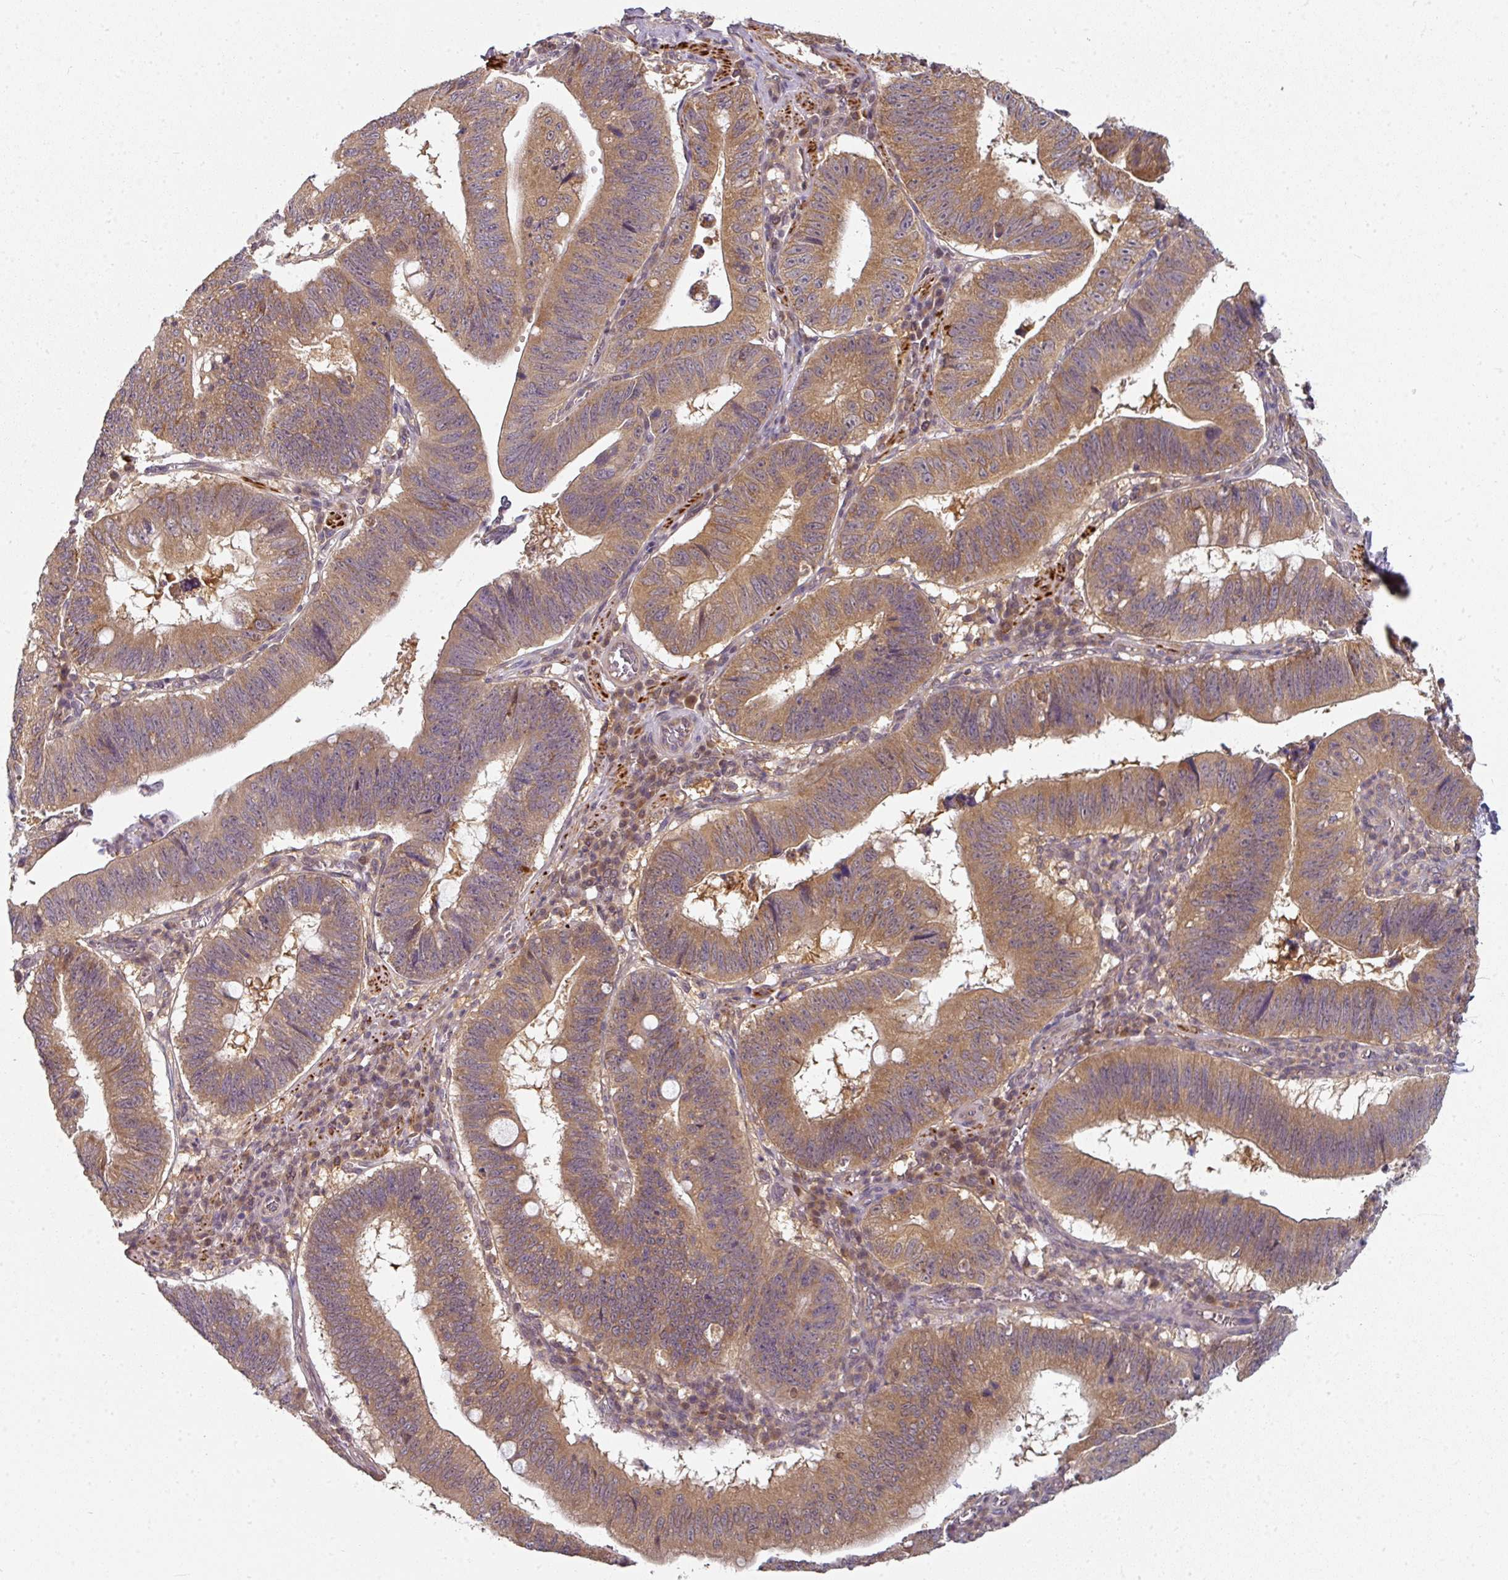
{"staining": {"intensity": "moderate", "quantity": ">75%", "location": "cytoplasmic/membranous"}, "tissue": "stomach cancer", "cell_type": "Tumor cells", "image_type": "cancer", "snomed": [{"axis": "morphology", "description": "Adenocarcinoma, NOS"}, {"axis": "topography", "description": "Stomach"}], "caption": "Stomach cancer stained with immunohistochemistry (IHC) displays moderate cytoplasmic/membranous expression in about >75% of tumor cells. (DAB (3,3'-diaminobenzidine) IHC with brightfield microscopy, high magnification).", "gene": "MAP2K2", "patient": {"sex": "male", "age": 59}}